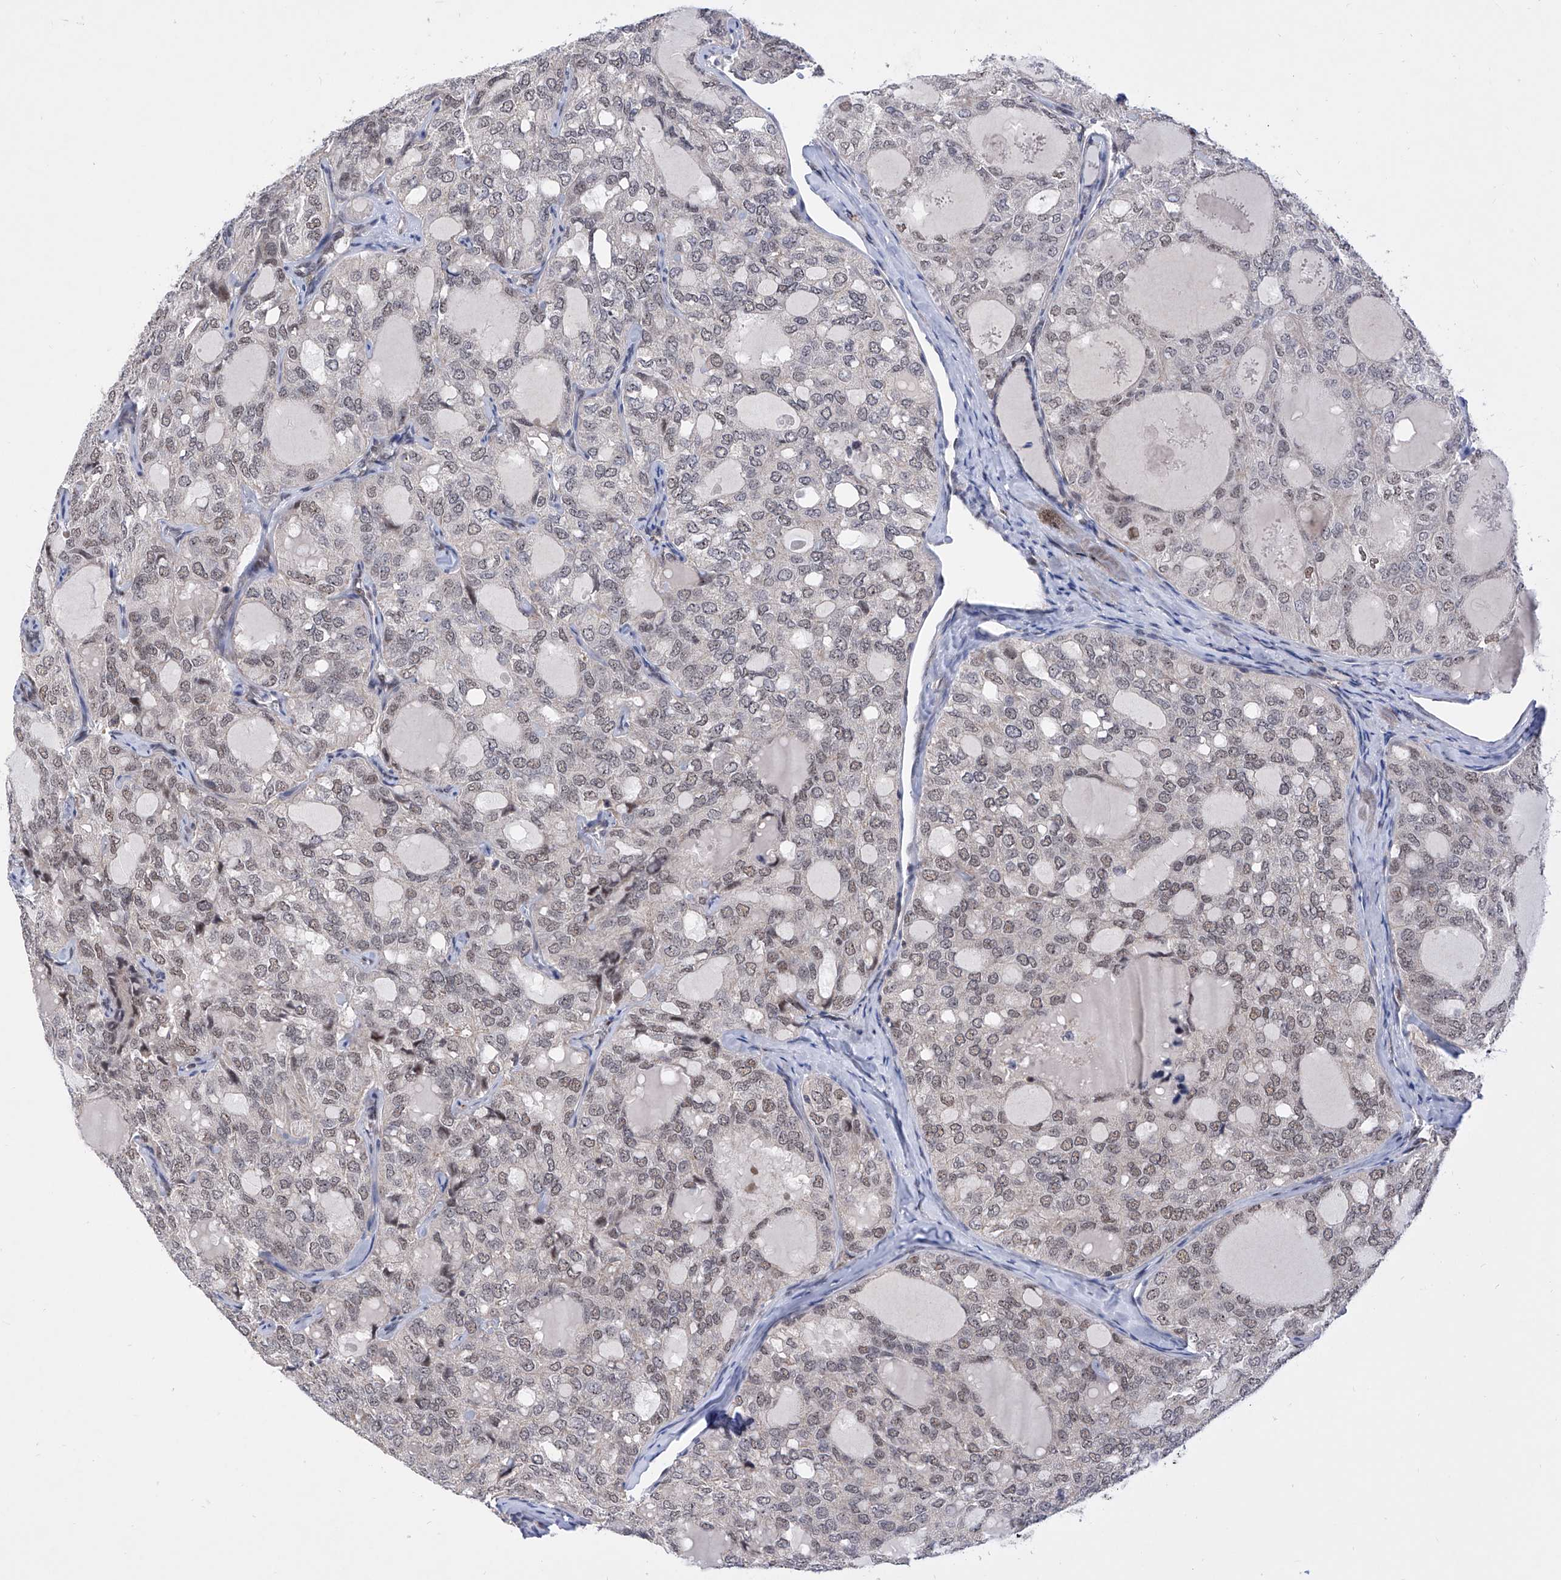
{"staining": {"intensity": "weak", "quantity": "25%-75%", "location": "nuclear"}, "tissue": "thyroid cancer", "cell_type": "Tumor cells", "image_type": "cancer", "snomed": [{"axis": "morphology", "description": "Follicular adenoma carcinoma, NOS"}, {"axis": "topography", "description": "Thyroid gland"}], "caption": "About 25%-75% of tumor cells in human thyroid cancer (follicular adenoma carcinoma) display weak nuclear protein expression as visualized by brown immunohistochemical staining.", "gene": "RAD54L", "patient": {"sex": "male", "age": 75}}